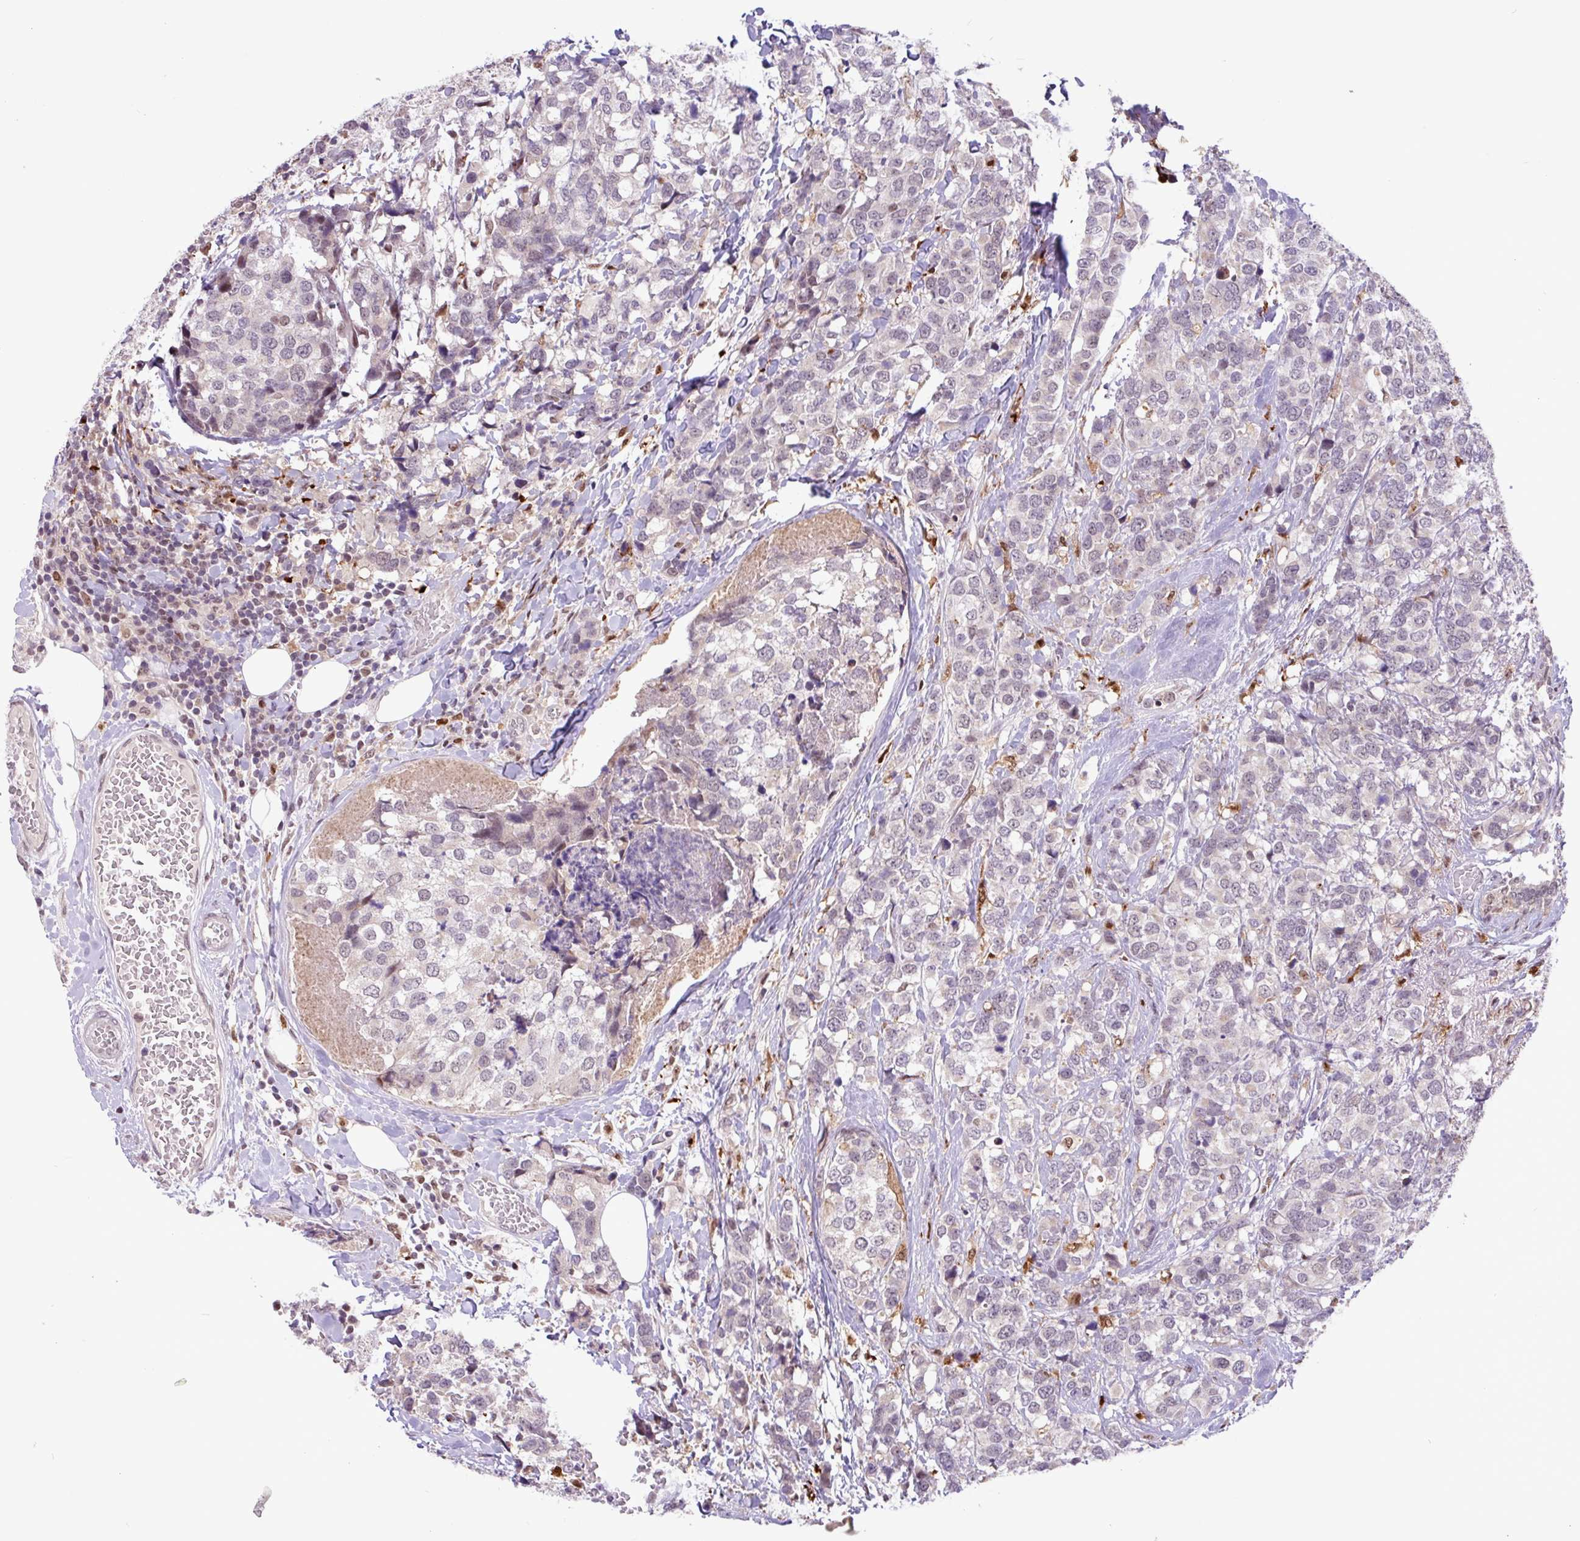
{"staining": {"intensity": "weak", "quantity": "<25%", "location": "nuclear"}, "tissue": "breast cancer", "cell_type": "Tumor cells", "image_type": "cancer", "snomed": [{"axis": "morphology", "description": "Lobular carcinoma"}, {"axis": "topography", "description": "Breast"}], "caption": "Histopathology image shows no significant protein positivity in tumor cells of breast cancer (lobular carcinoma). (Stains: DAB immunohistochemistry with hematoxylin counter stain, Microscopy: brightfield microscopy at high magnification).", "gene": "BRD3", "patient": {"sex": "female", "age": 59}}